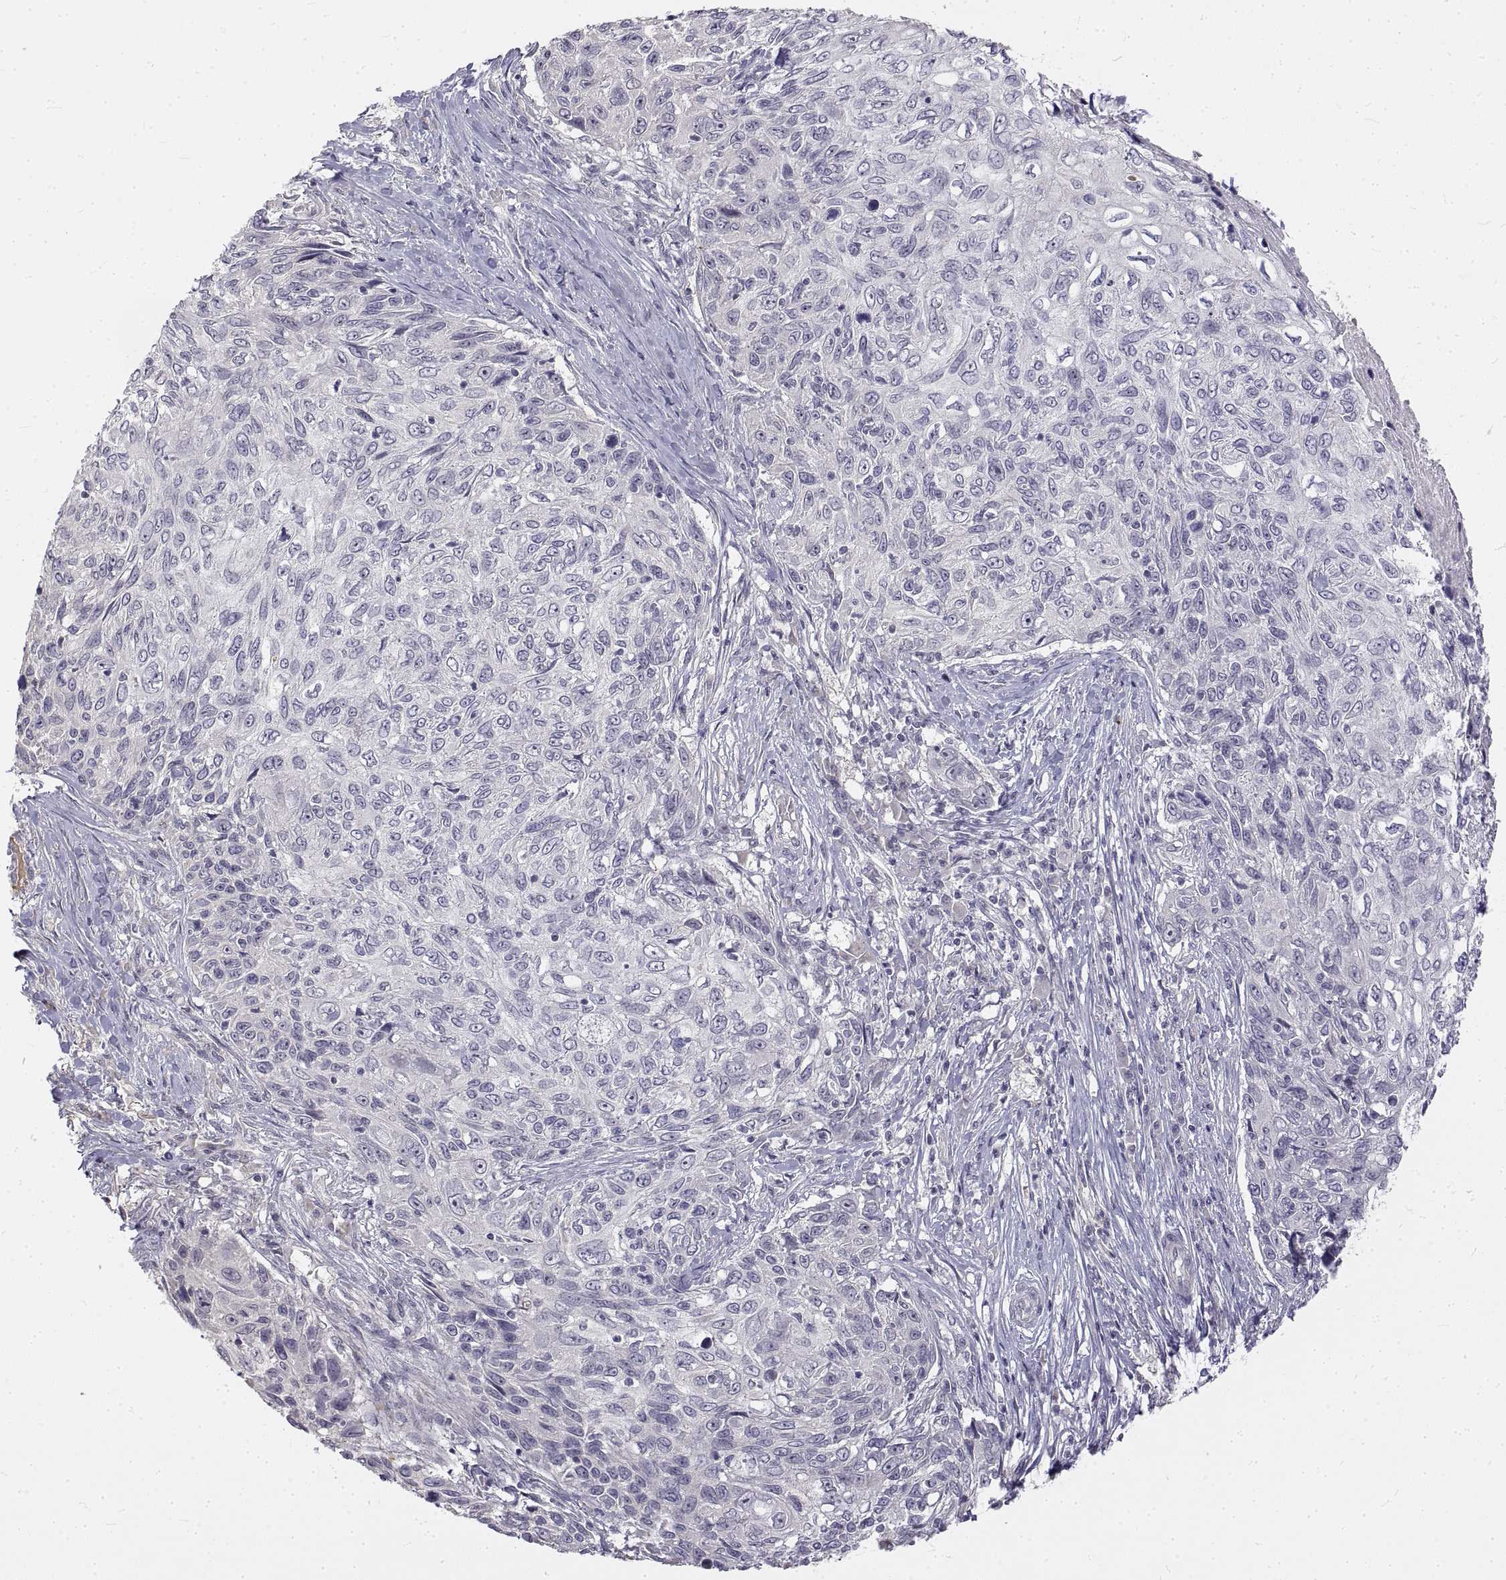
{"staining": {"intensity": "negative", "quantity": "none", "location": "none"}, "tissue": "skin cancer", "cell_type": "Tumor cells", "image_type": "cancer", "snomed": [{"axis": "morphology", "description": "Squamous cell carcinoma, NOS"}, {"axis": "topography", "description": "Skin"}], "caption": "Micrograph shows no protein expression in tumor cells of skin cancer tissue.", "gene": "ANO2", "patient": {"sex": "male", "age": 92}}